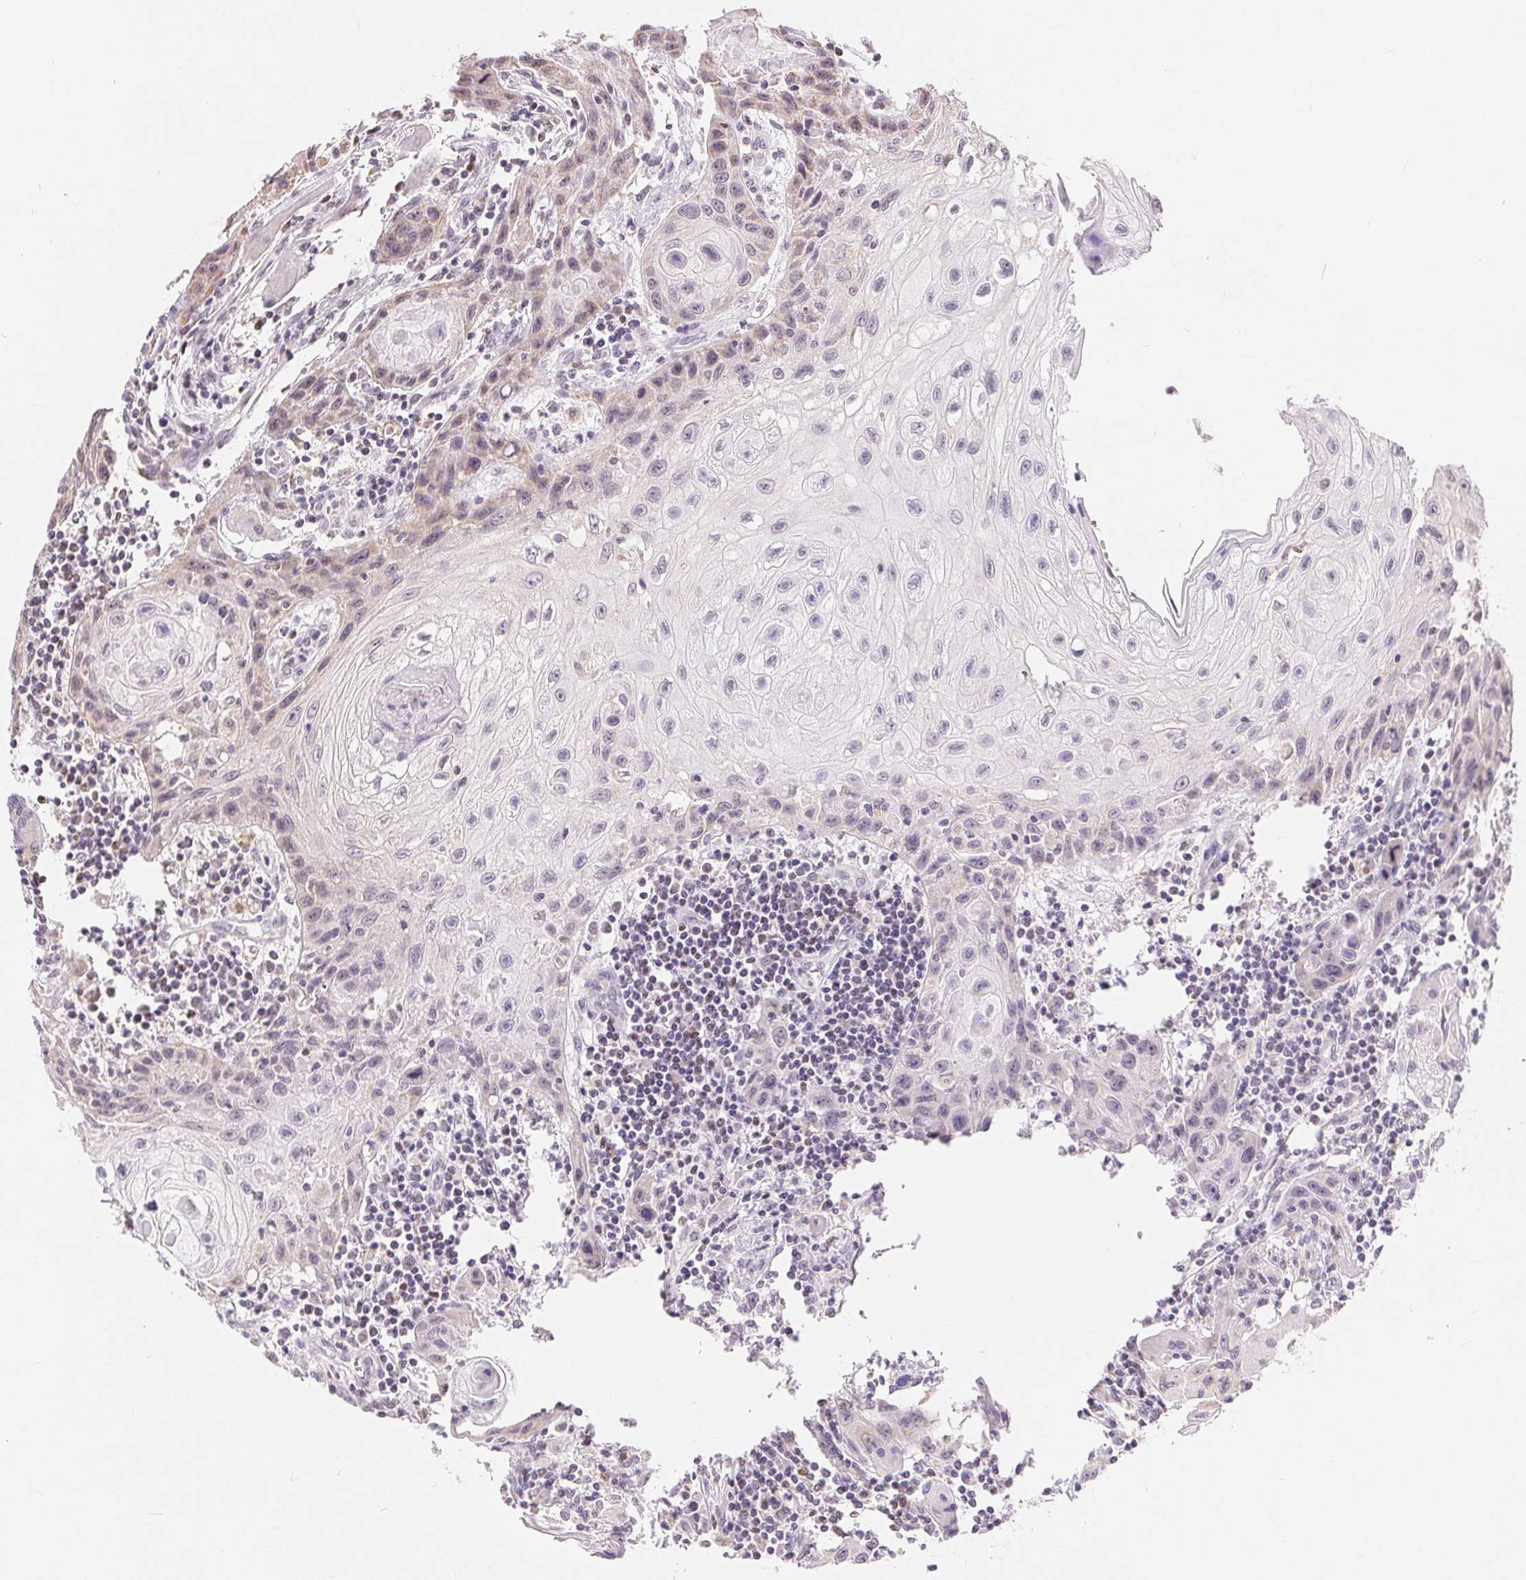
{"staining": {"intensity": "weak", "quantity": "<25%", "location": "cytoplasmic/membranous"}, "tissue": "head and neck cancer", "cell_type": "Tumor cells", "image_type": "cancer", "snomed": [{"axis": "morphology", "description": "Squamous cell carcinoma, NOS"}, {"axis": "topography", "description": "Oral tissue"}, {"axis": "topography", "description": "Head-Neck"}], "caption": "Immunohistochemistry of human head and neck cancer displays no expression in tumor cells.", "gene": "POU2F2", "patient": {"sex": "male", "age": 58}}